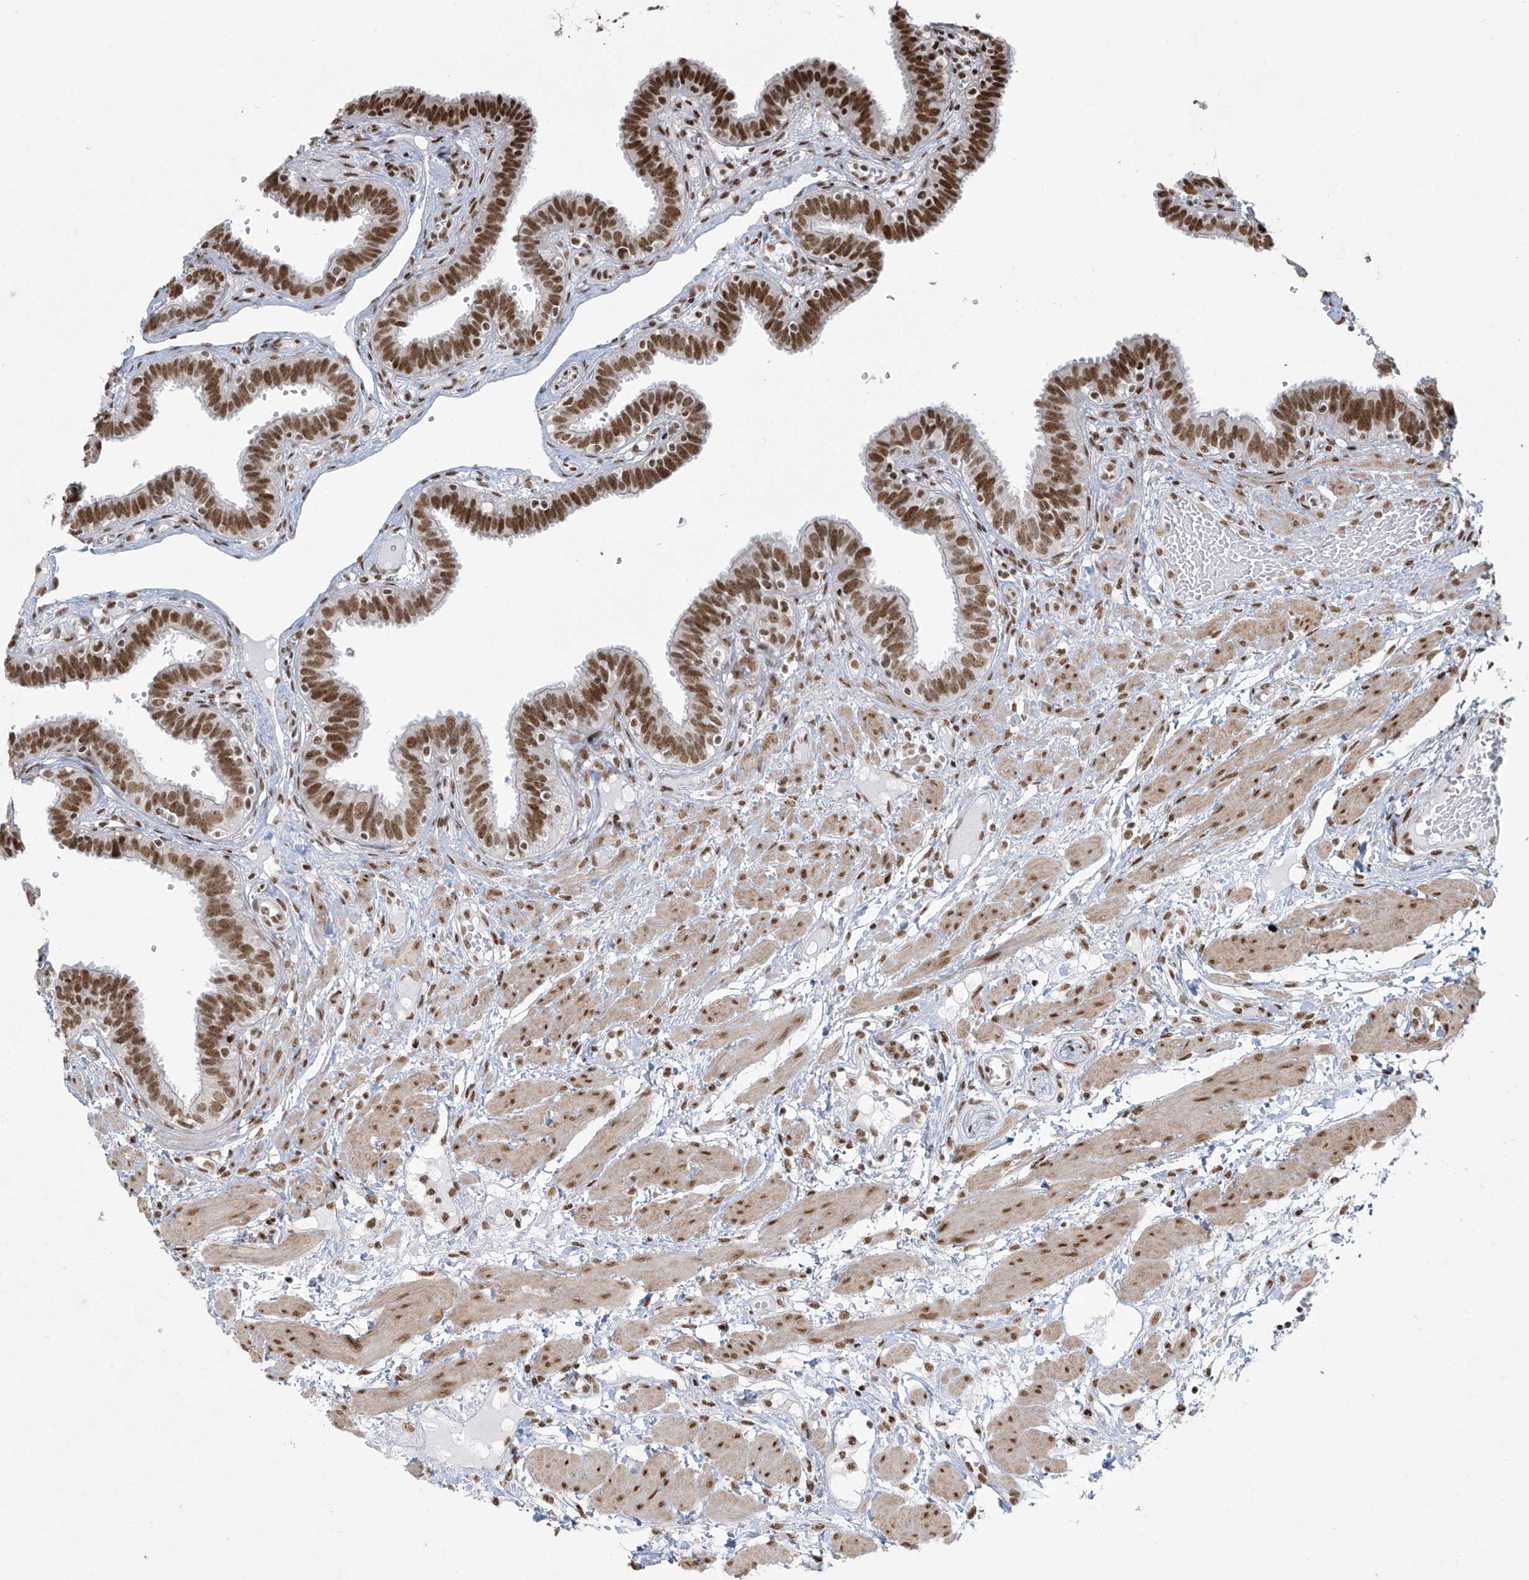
{"staining": {"intensity": "strong", "quantity": ">75%", "location": "nuclear"}, "tissue": "fallopian tube", "cell_type": "Glandular cells", "image_type": "normal", "snomed": [{"axis": "morphology", "description": "Normal tissue, NOS"}, {"axis": "topography", "description": "Fallopian tube"}, {"axis": "topography", "description": "Placenta"}], "caption": "The photomicrograph demonstrates a brown stain indicating the presence of a protein in the nuclear of glandular cells in fallopian tube. The staining was performed using DAB to visualize the protein expression in brown, while the nuclei were stained in blue with hematoxylin (Magnification: 20x).", "gene": "MS4A6A", "patient": {"sex": "female", "age": 32}}